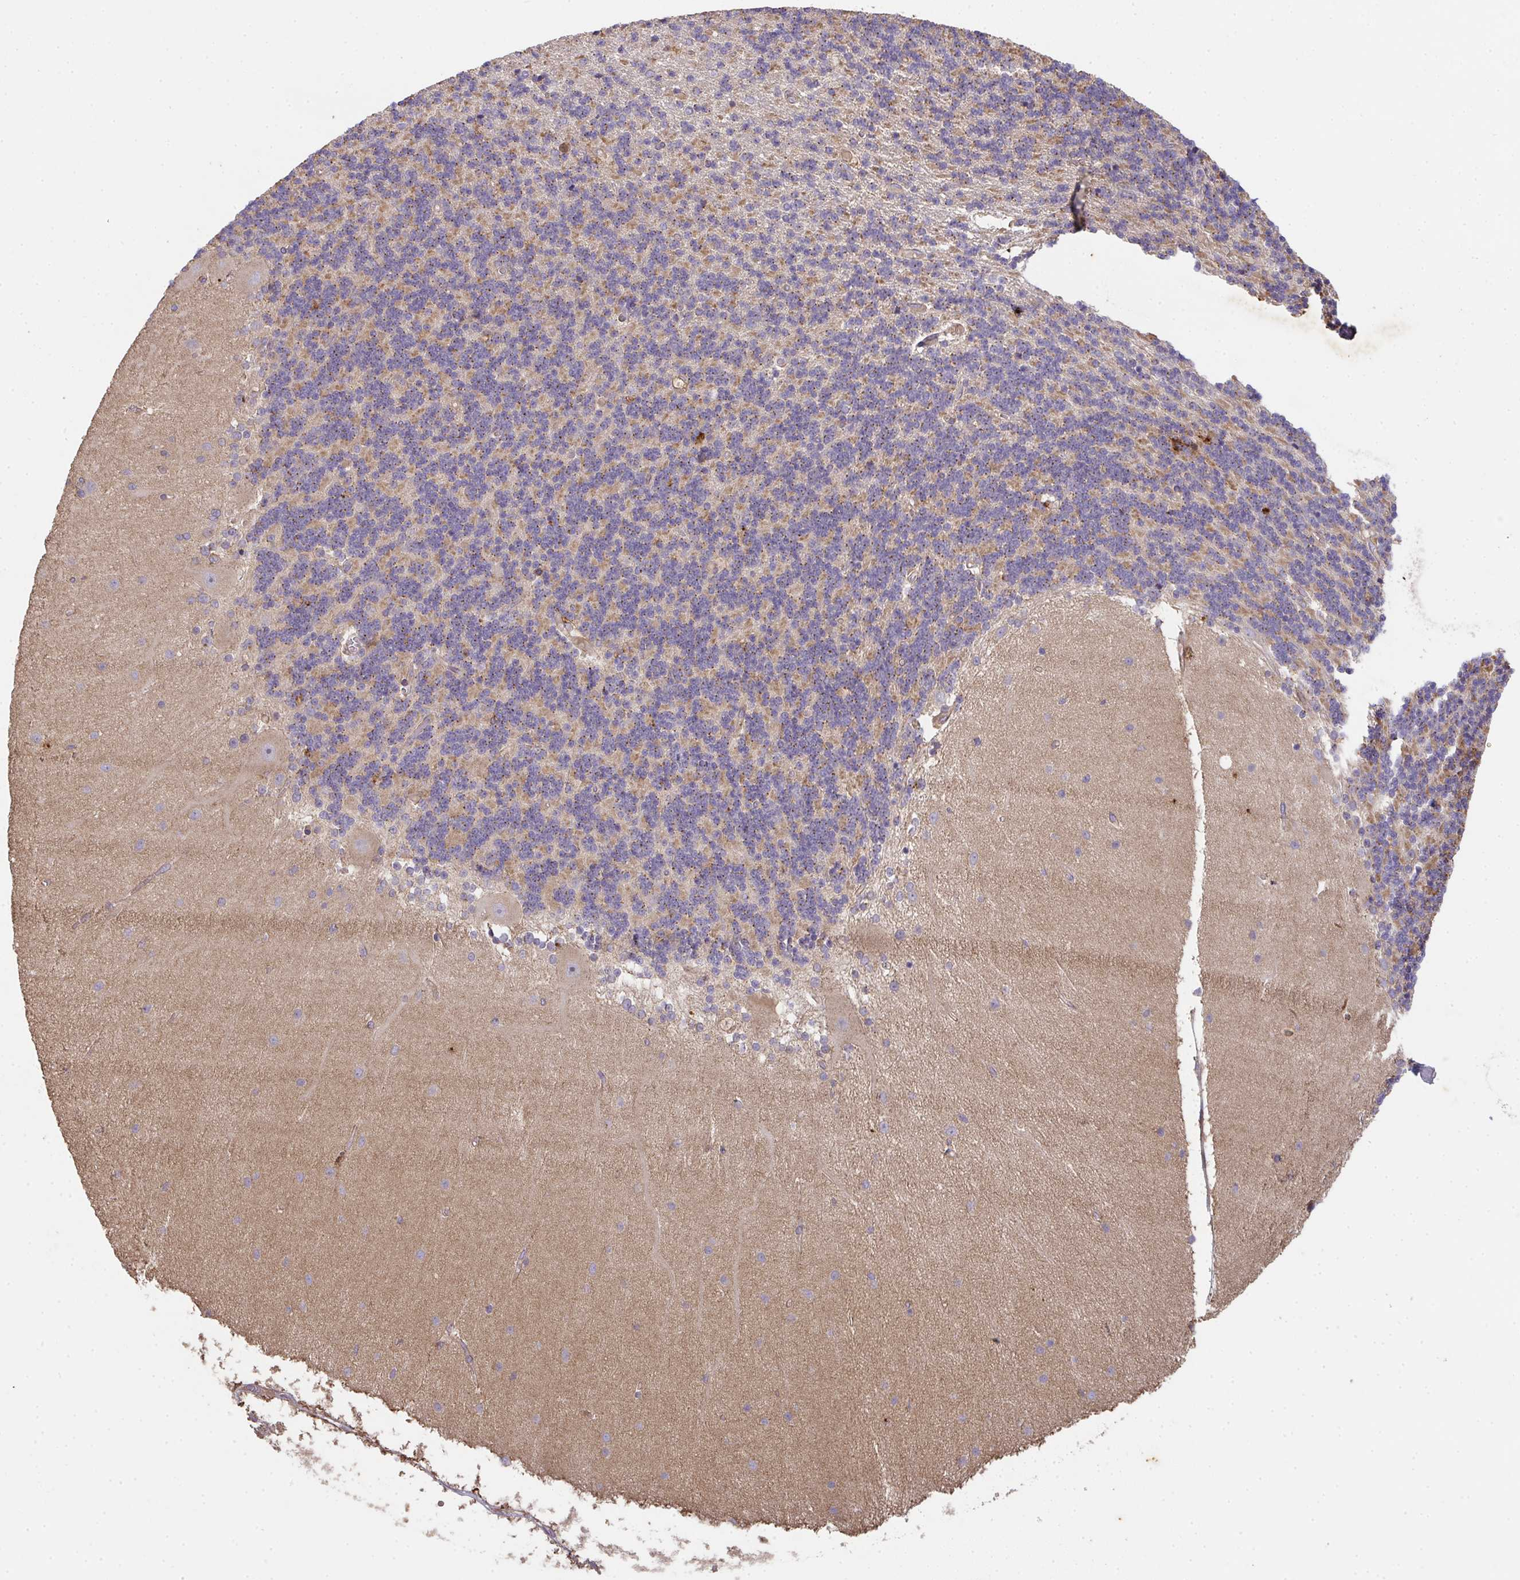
{"staining": {"intensity": "moderate", "quantity": "25%-75%", "location": "cytoplasmic/membranous"}, "tissue": "cerebellum", "cell_type": "Cells in granular layer", "image_type": "normal", "snomed": [{"axis": "morphology", "description": "Normal tissue, NOS"}, {"axis": "topography", "description": "Cerebellum"}], "caption": "Immunohistochemical staining of benign cerebellum reveals moderate cytoplasmic/membranous protein positivity in about 25%-75% of cells in granular layer.", "gene": "TNMD", "patient": {"sex": "female", "age": 54}}